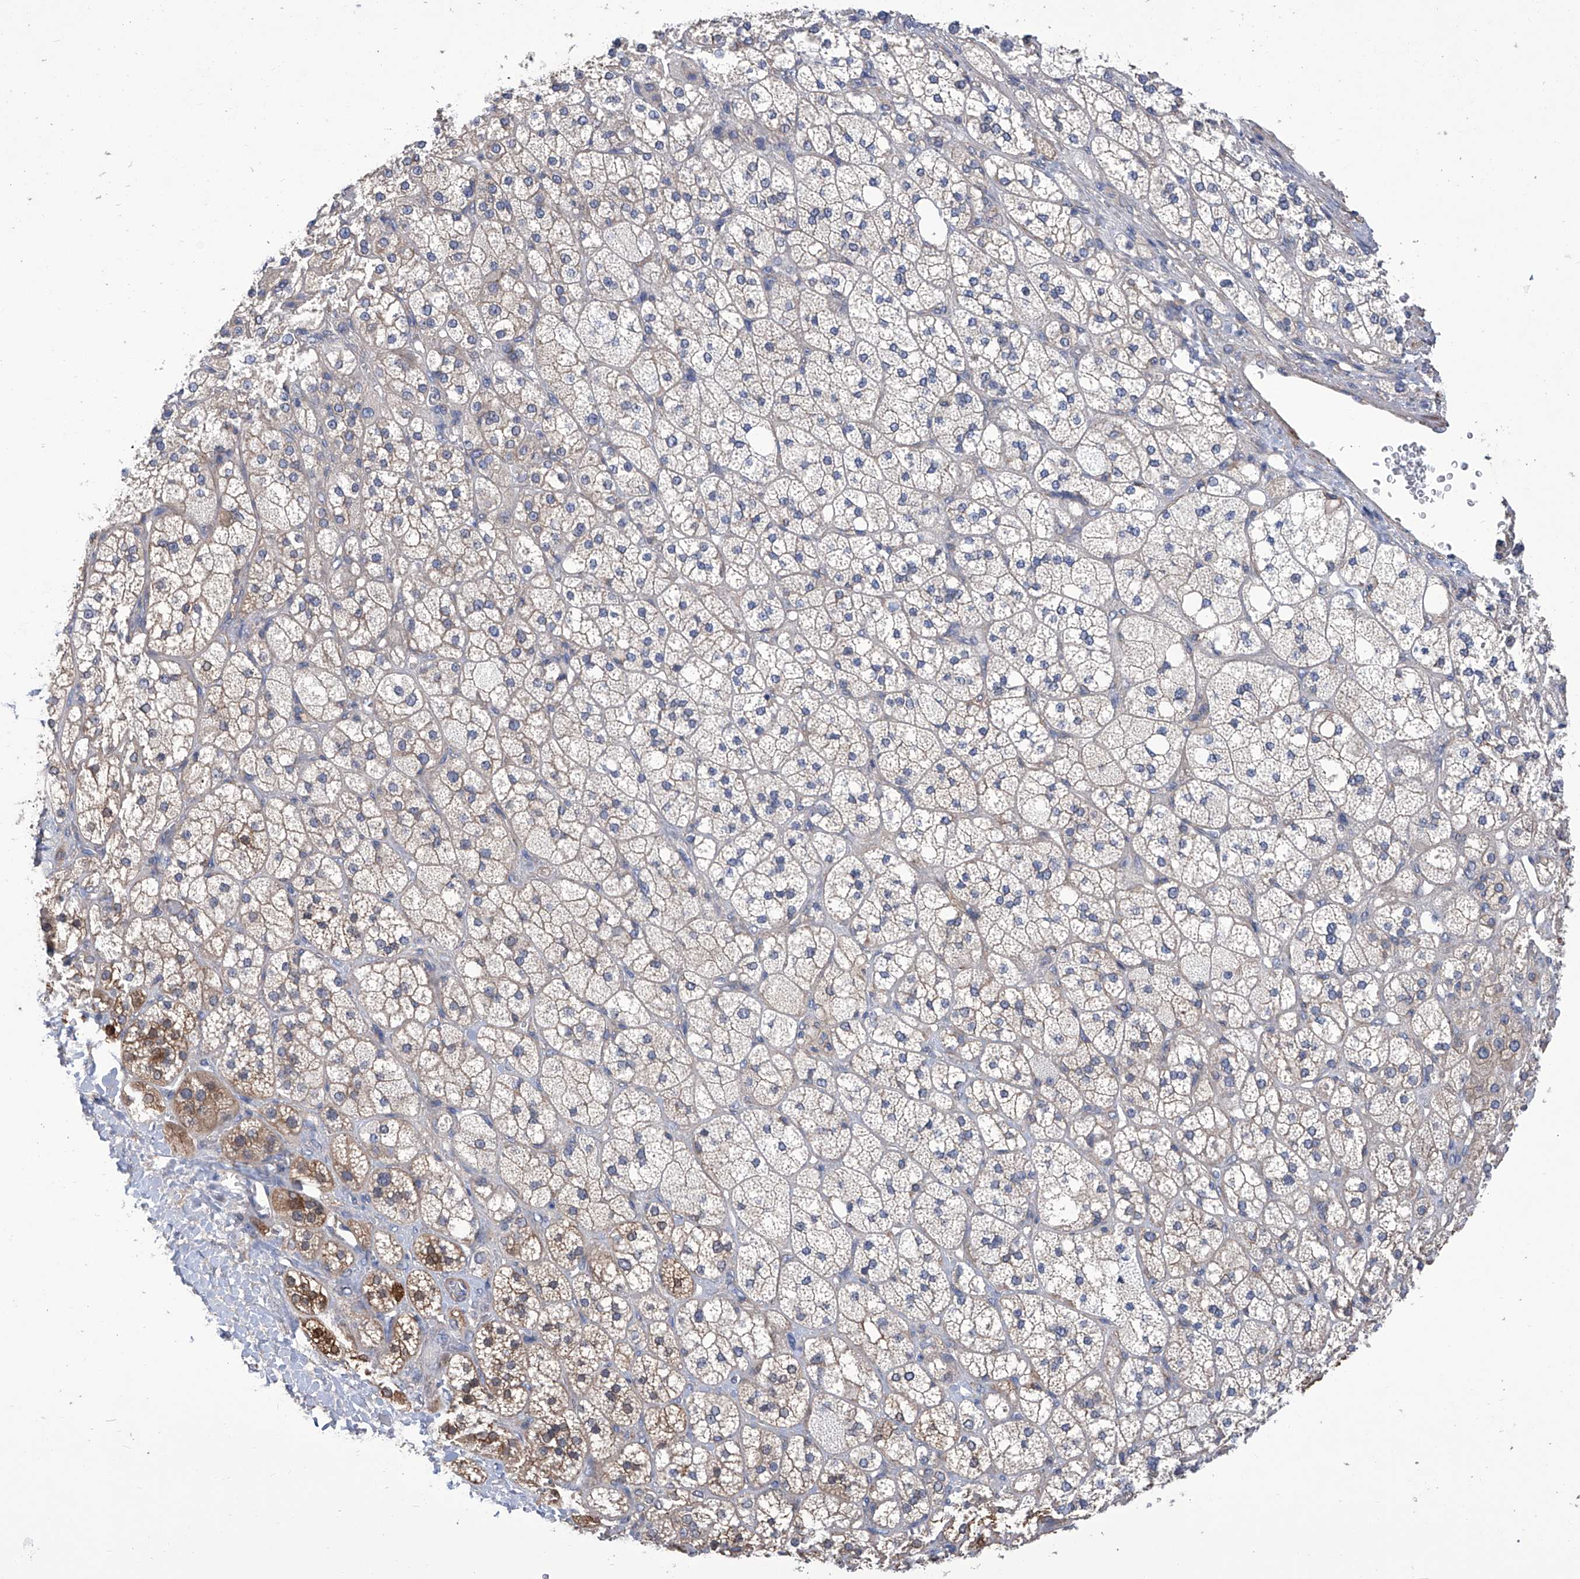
{"staining": {"intensity": "moderate", "quantity": "25%-75%", "location": "cytoplasmic/membranous"}, "tissue": "adrenal gland", "cell_type": "Glandular cells", "image_type": "normal", "snomed": [{"axis": "morphology", "description": "Normal tissue, NOS"}, {"axis": "topography", "description": "Adrenal gland"}], "caption": "High-power microscopy captured an immunohistochemistry (IHC) image of unremarkable adrenal gland, revealing moderate cytoplasmic/membranous staining in about 25%-75% of glandular cells. (Brightfield microscopy of DAB IHC at high magnification).", "gene": "SMS", "patient": {"sex": "male", "age": 61}}